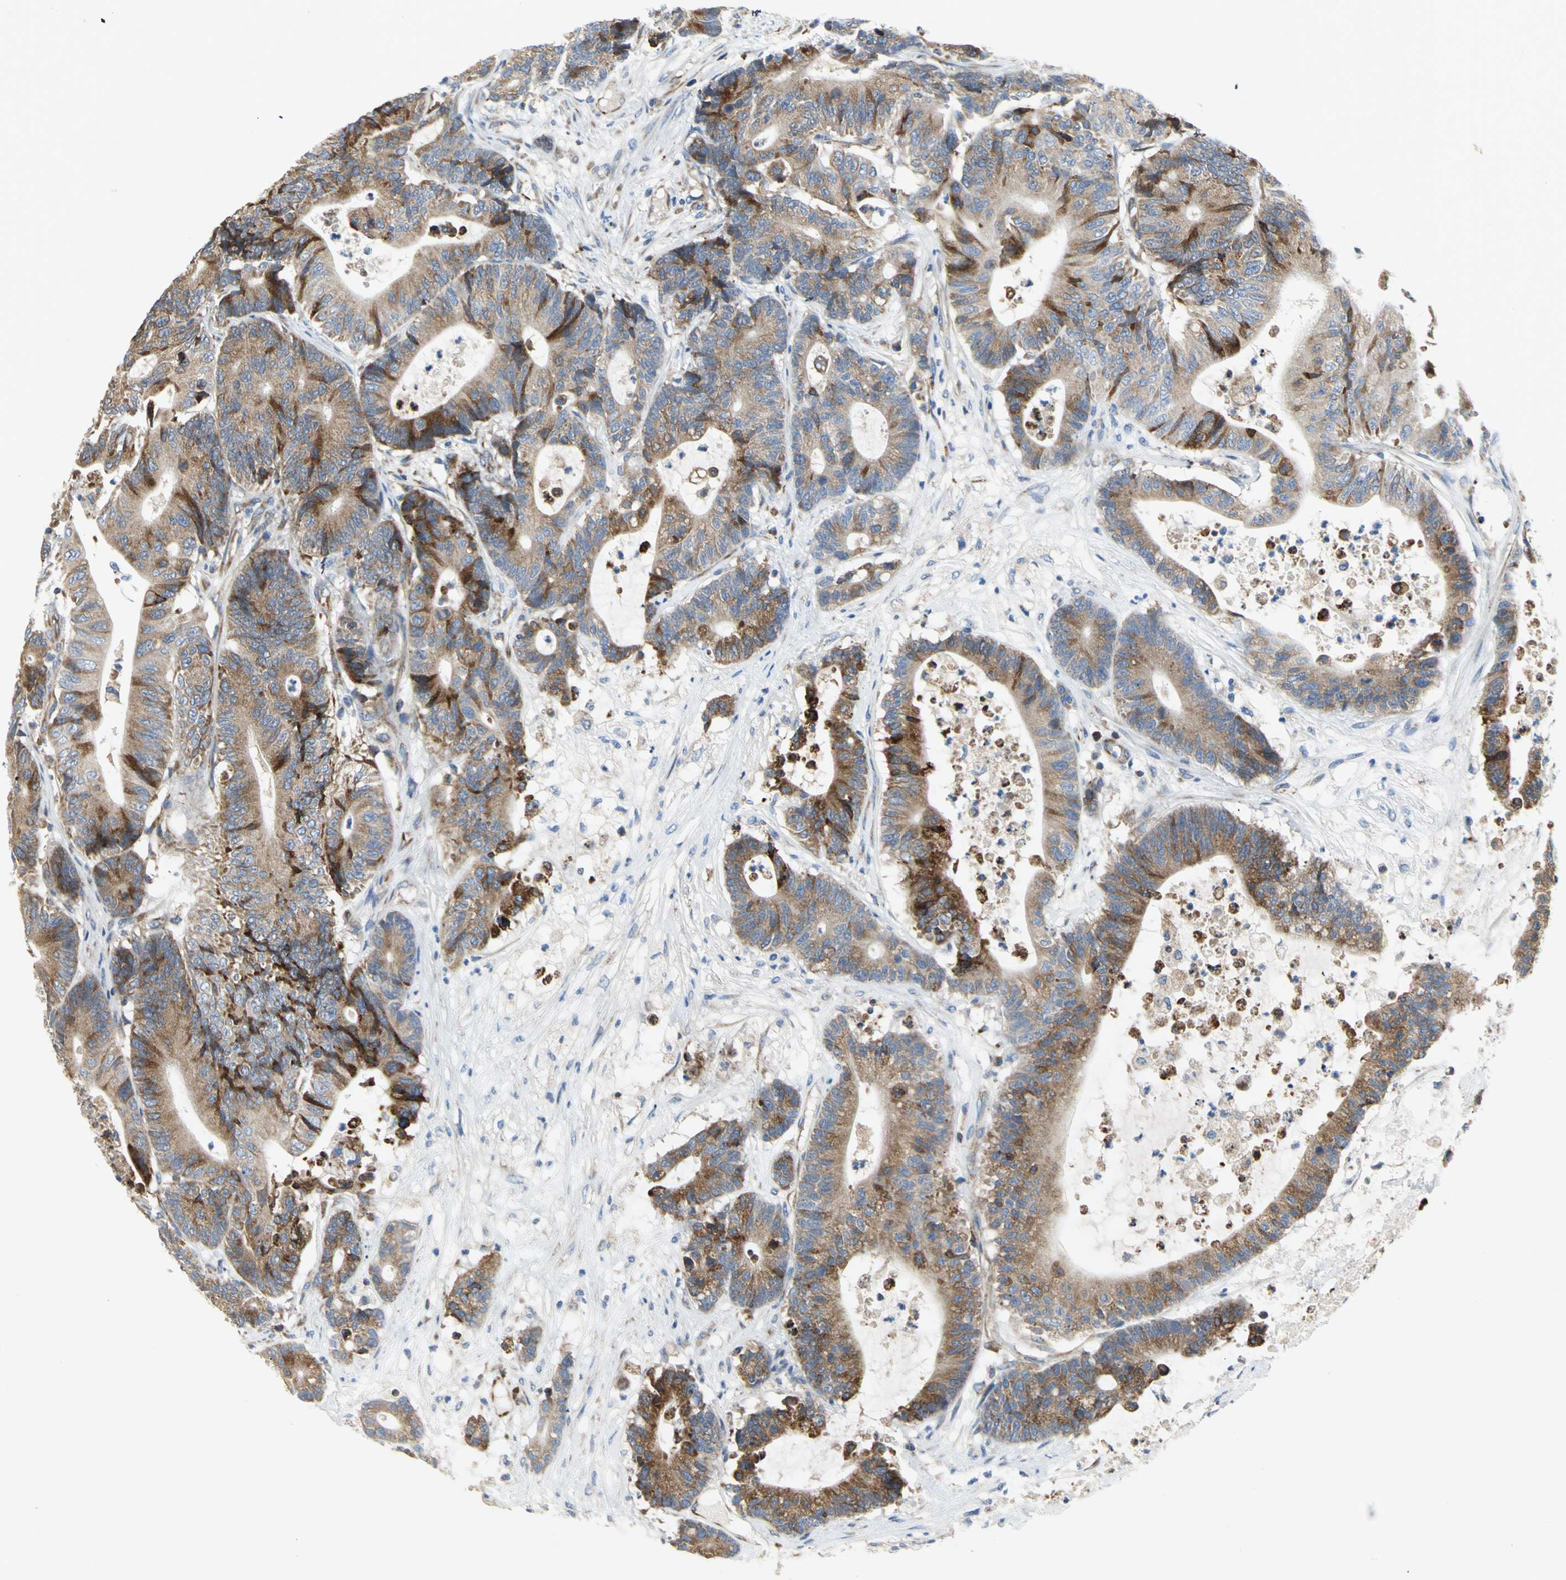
{"staining": {"intensity": "strong", "quantity": ">75%", "location": "cytoplasmic/membranous"}, "tissue": "colorectal cancer", "cell_type": "Tumor cells", "image_type": "cancer", "snomed": [{"axis": "morphology", "description": "Adenocarcinoma, NOS"}, {"axis": "topography", "description": "Colon"}], "caption": "There is high levels of strong cytoplasmic/membranous positivity in tumor cells of colorectal cancer, as demonstrated by immunohistochemical staining (brown color).", "gene": "TULP4", "patient": {"sex": "female", "age": 84}}